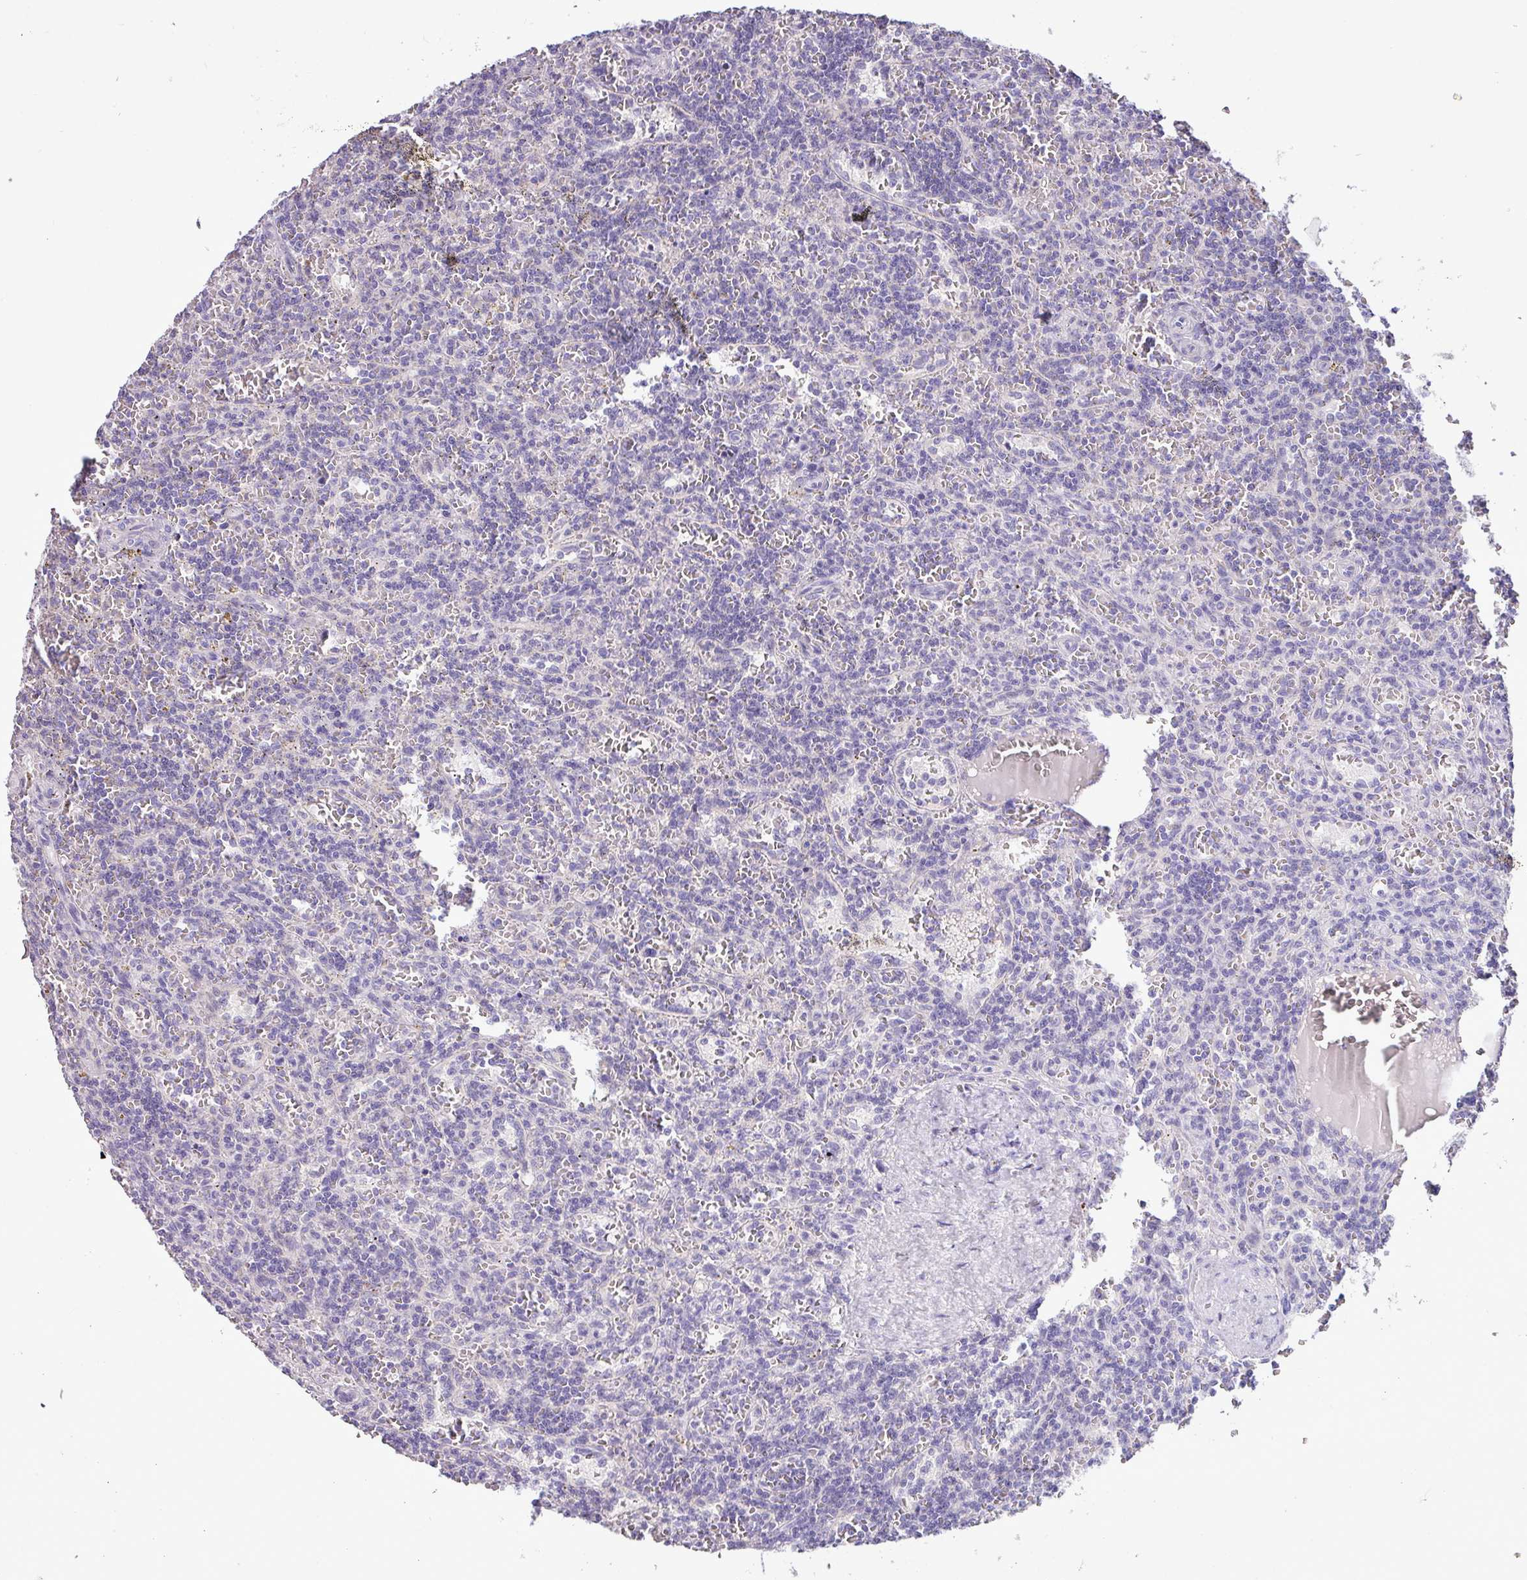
{"staining": {"intensity": "negative", "quantity": "none", "location": "none"}, "tissue": "lymphoma", "cell_type": "Tumor cells", "image_type": "cancer", "snomed": [{"axis": "morphology", "description": "Malignant lymphoma, non-Hodgkin's type, Low grade"}, {"axis": "topography", "description": "Spleen"}], "caption": "Immunohistochemical staining of low-grade malignant lymphoma, non-Hodgkin's type exhibits no significant expression in tumor cells.", "gene": "BRINP2", "patient": {"sex": "male", "age": 73}}